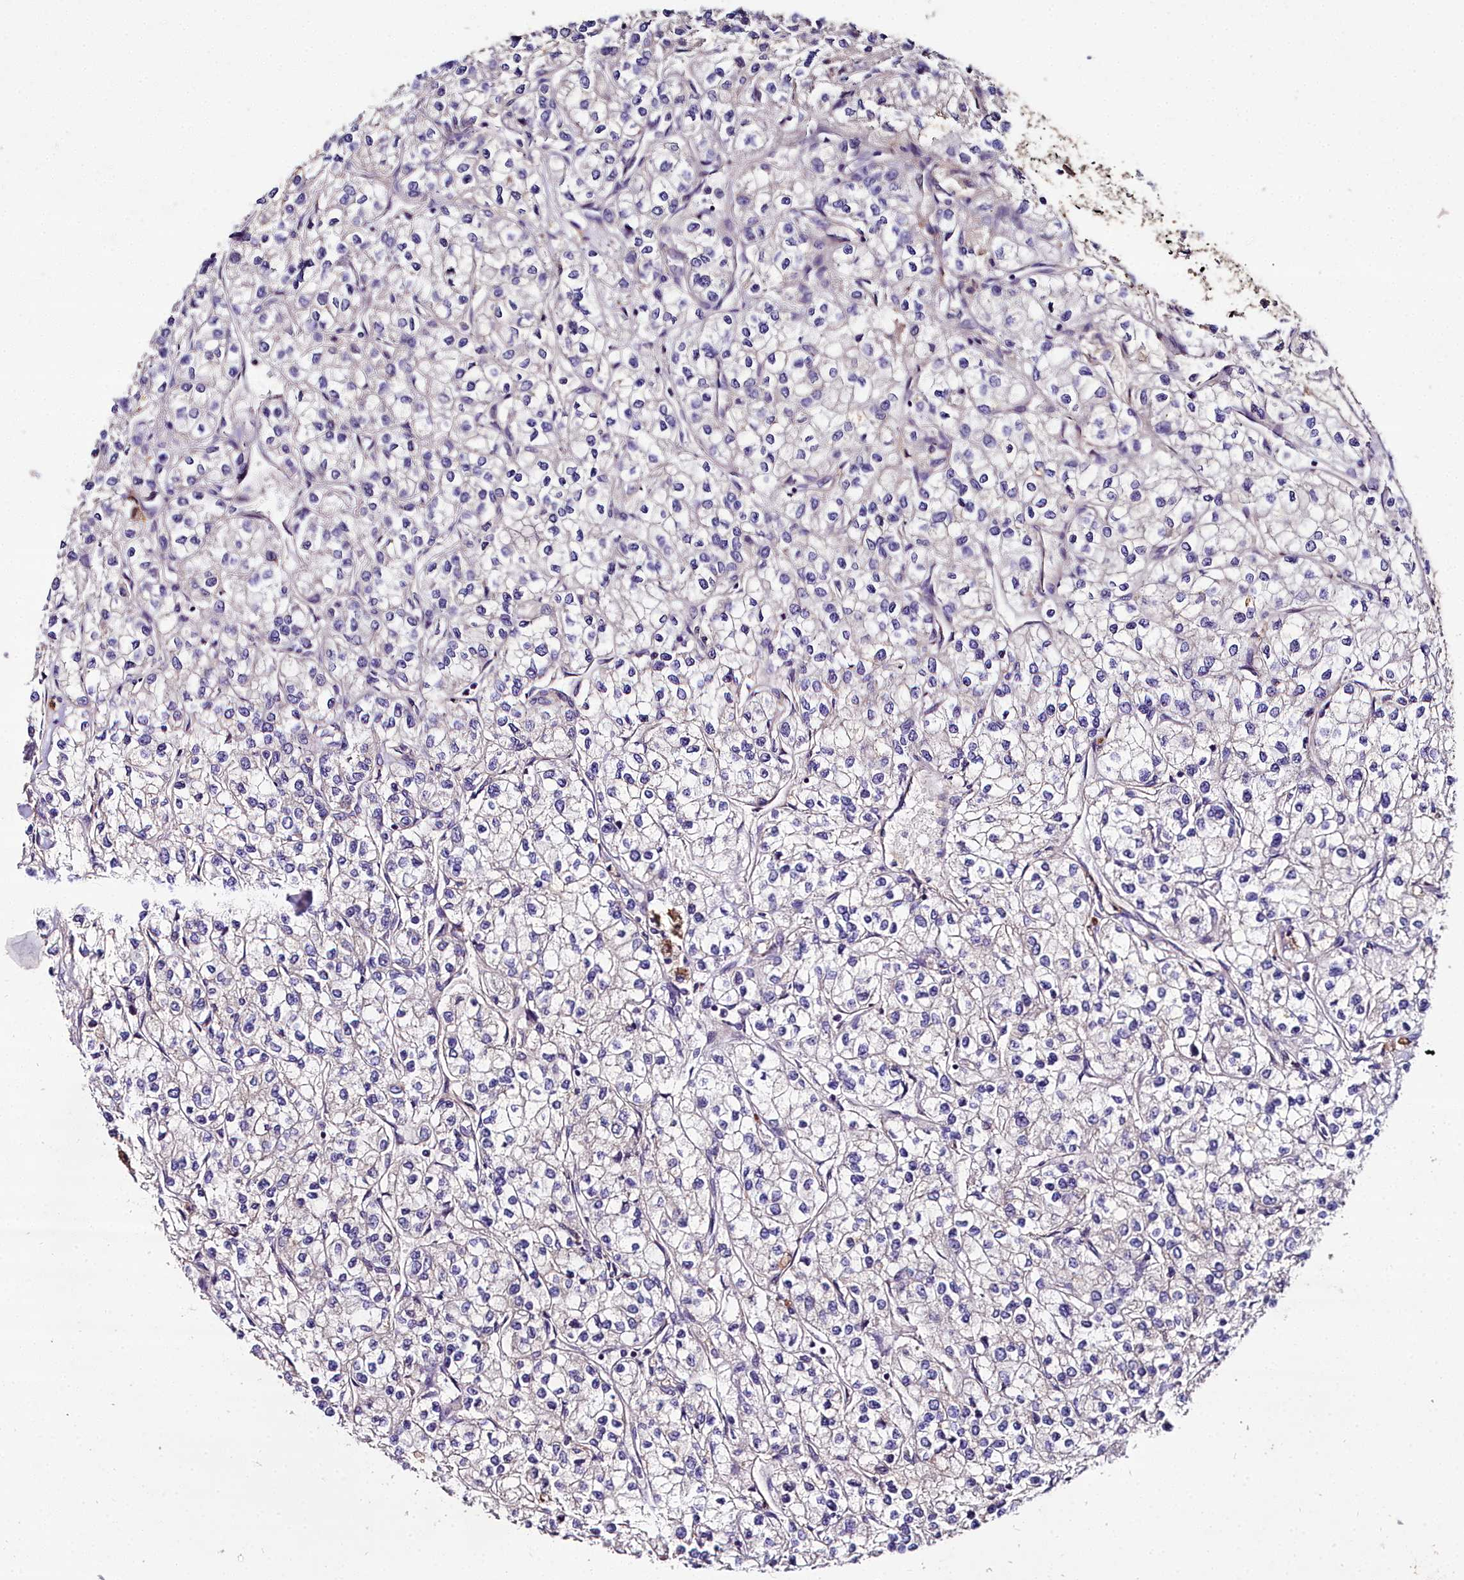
{"staining": {"intensity": "negative", "quantity": "none", "location": "none"}, "tissue": "renal cancer", "cell_type": "Tumor cells", "image_type": "cancer", "snomed": [{"axis": "morphology", "description": "Adenocarcinoma, NOS"}, {"axis": "topography", "description": "Kidney"}], "caption": "IHC of adenocarcinoma (renal) reveals no positivity in tumor cells.", "gene": "NT5M", "patient": {"sex": "male", "age": 80}}